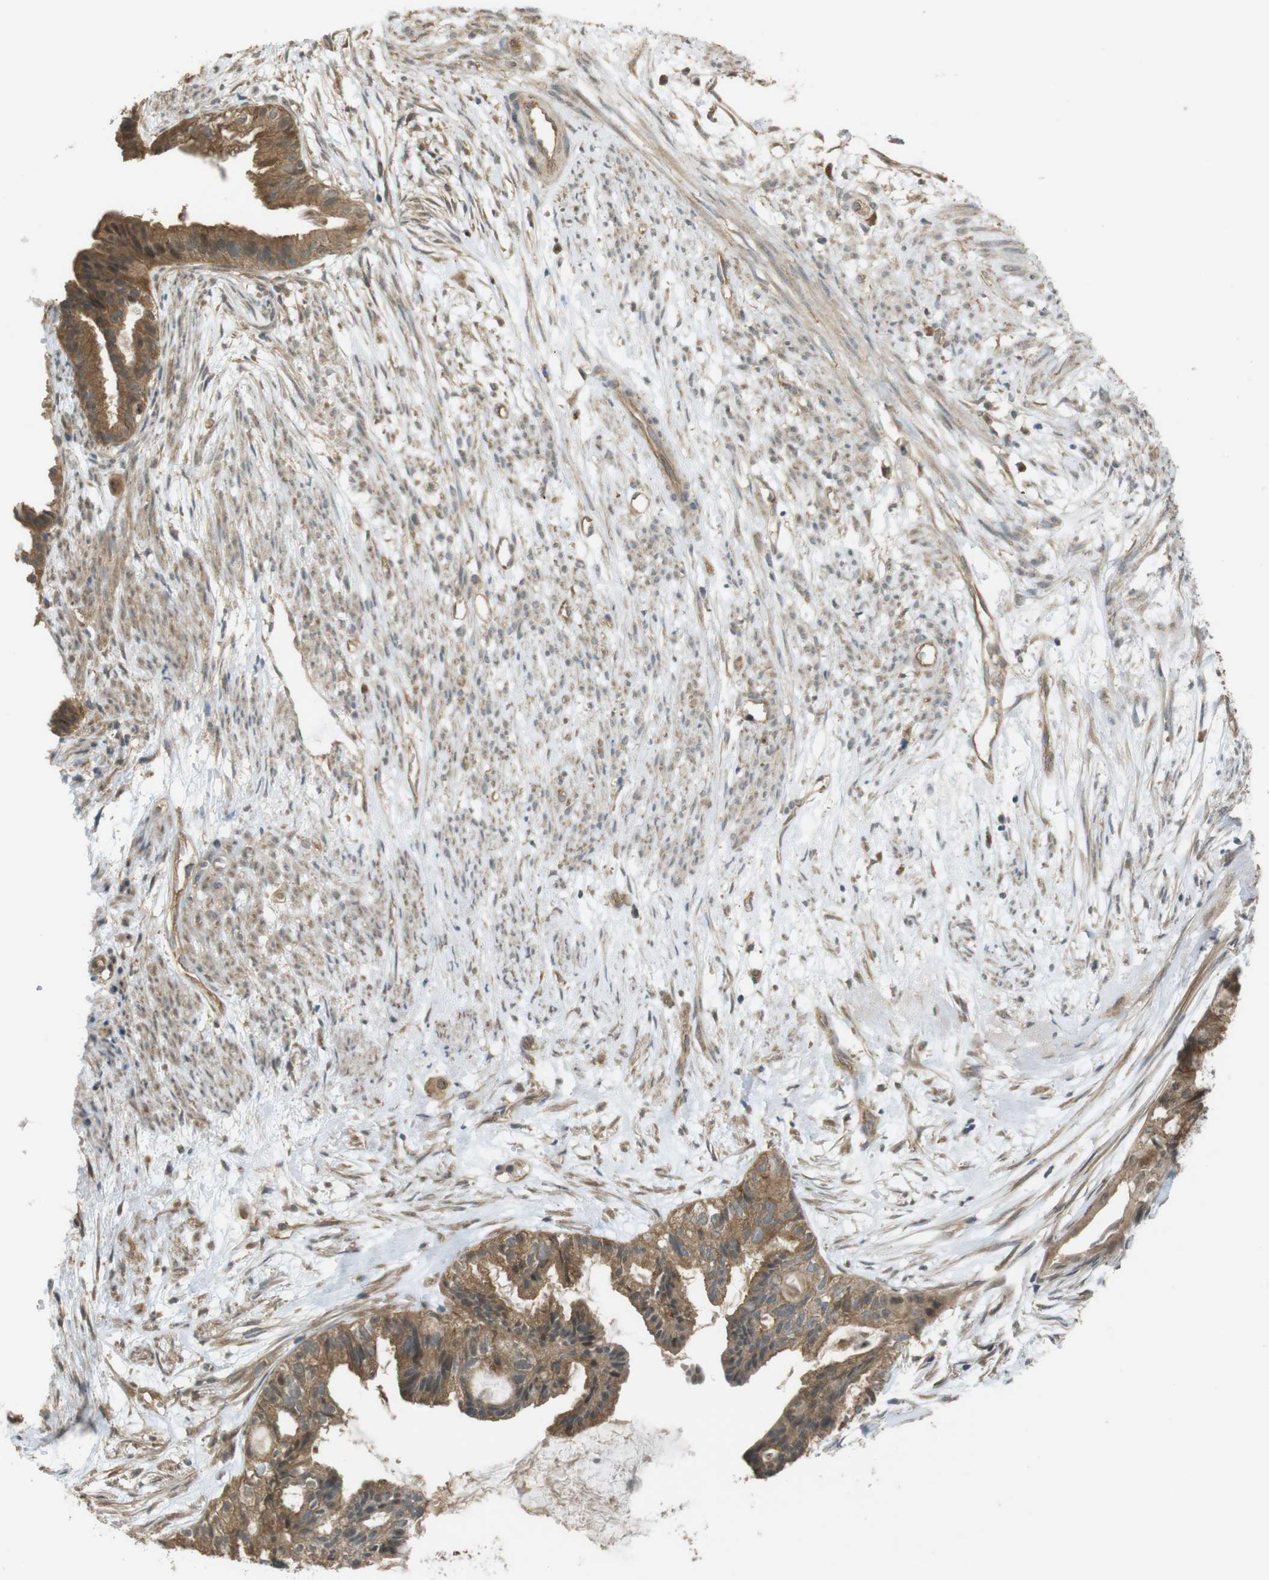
{"staining": {"intensity": "moderate", "quantity": ">75%", "location": "cytoplasmic/membranous"}, "tissue": "cervical cancer", "cell_type": "Tumor cells", "image_type": "cancer", "snomed": [{"axis": "morphology", "description": "Normal tissue, NOS"}, {"axis": "morphology", "description": "Adenocarcinoma, NOS"}, {"axis": "topography", "description": "Cervix"}, {"axis": "topography", "description": "Endometrium"}], "caption": "The photomicrograph displays a brown stain indicating the presence of a protein in the cytoplasmic/membranous of tumor cells in cervical adenocarcinoma.", "gene": "ZDHHC20", "patient": {"sex": "female", "age": 86}}